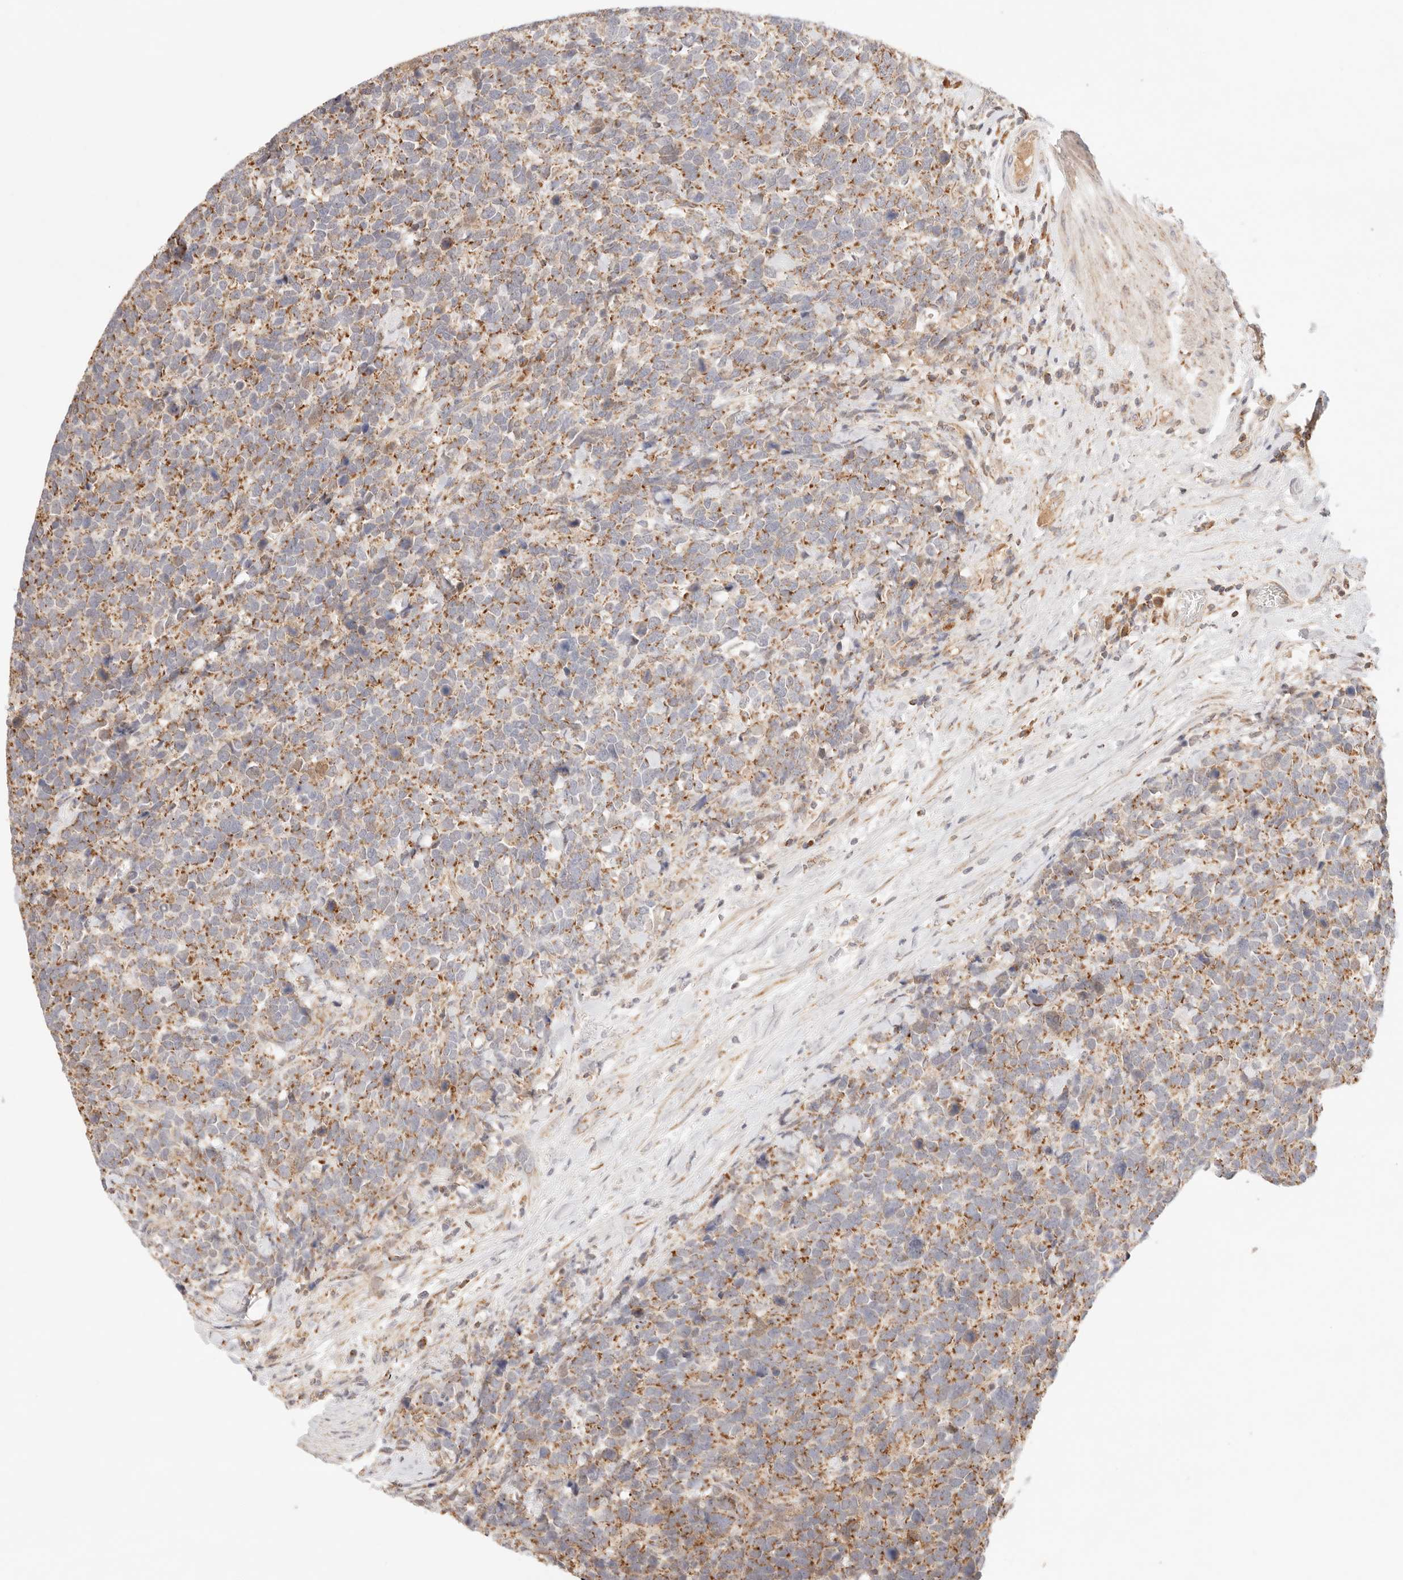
{"staining": {"intensity": "moderate", "quantity": ">75%", "location": "cytoplasmic/membranous"}, "tissue": "urothelial cancer", "cell_type": "Tumor cells", "image_type": "cancer", "snomed": [{"axis": "morphology", "description": "Urothelial carcinoma, High grade"}, {"axis": "topography", "description": "Urinary bladder"}], "caption": "Immunohistochemistry staining of urothelial carcinoma (high-grade), which exhibits medium levels of moderate cytoplasmic/membranous positivity in about >75% of tumor cells indicating moderate cytoplasmic/membranous protein staining. The staining was performed using DAB (brown) for protein detection and nuclei were counterstained in hematoxylin (blue).", "gene": "COA6", "patient": {"sex": "female", "age": 82}}